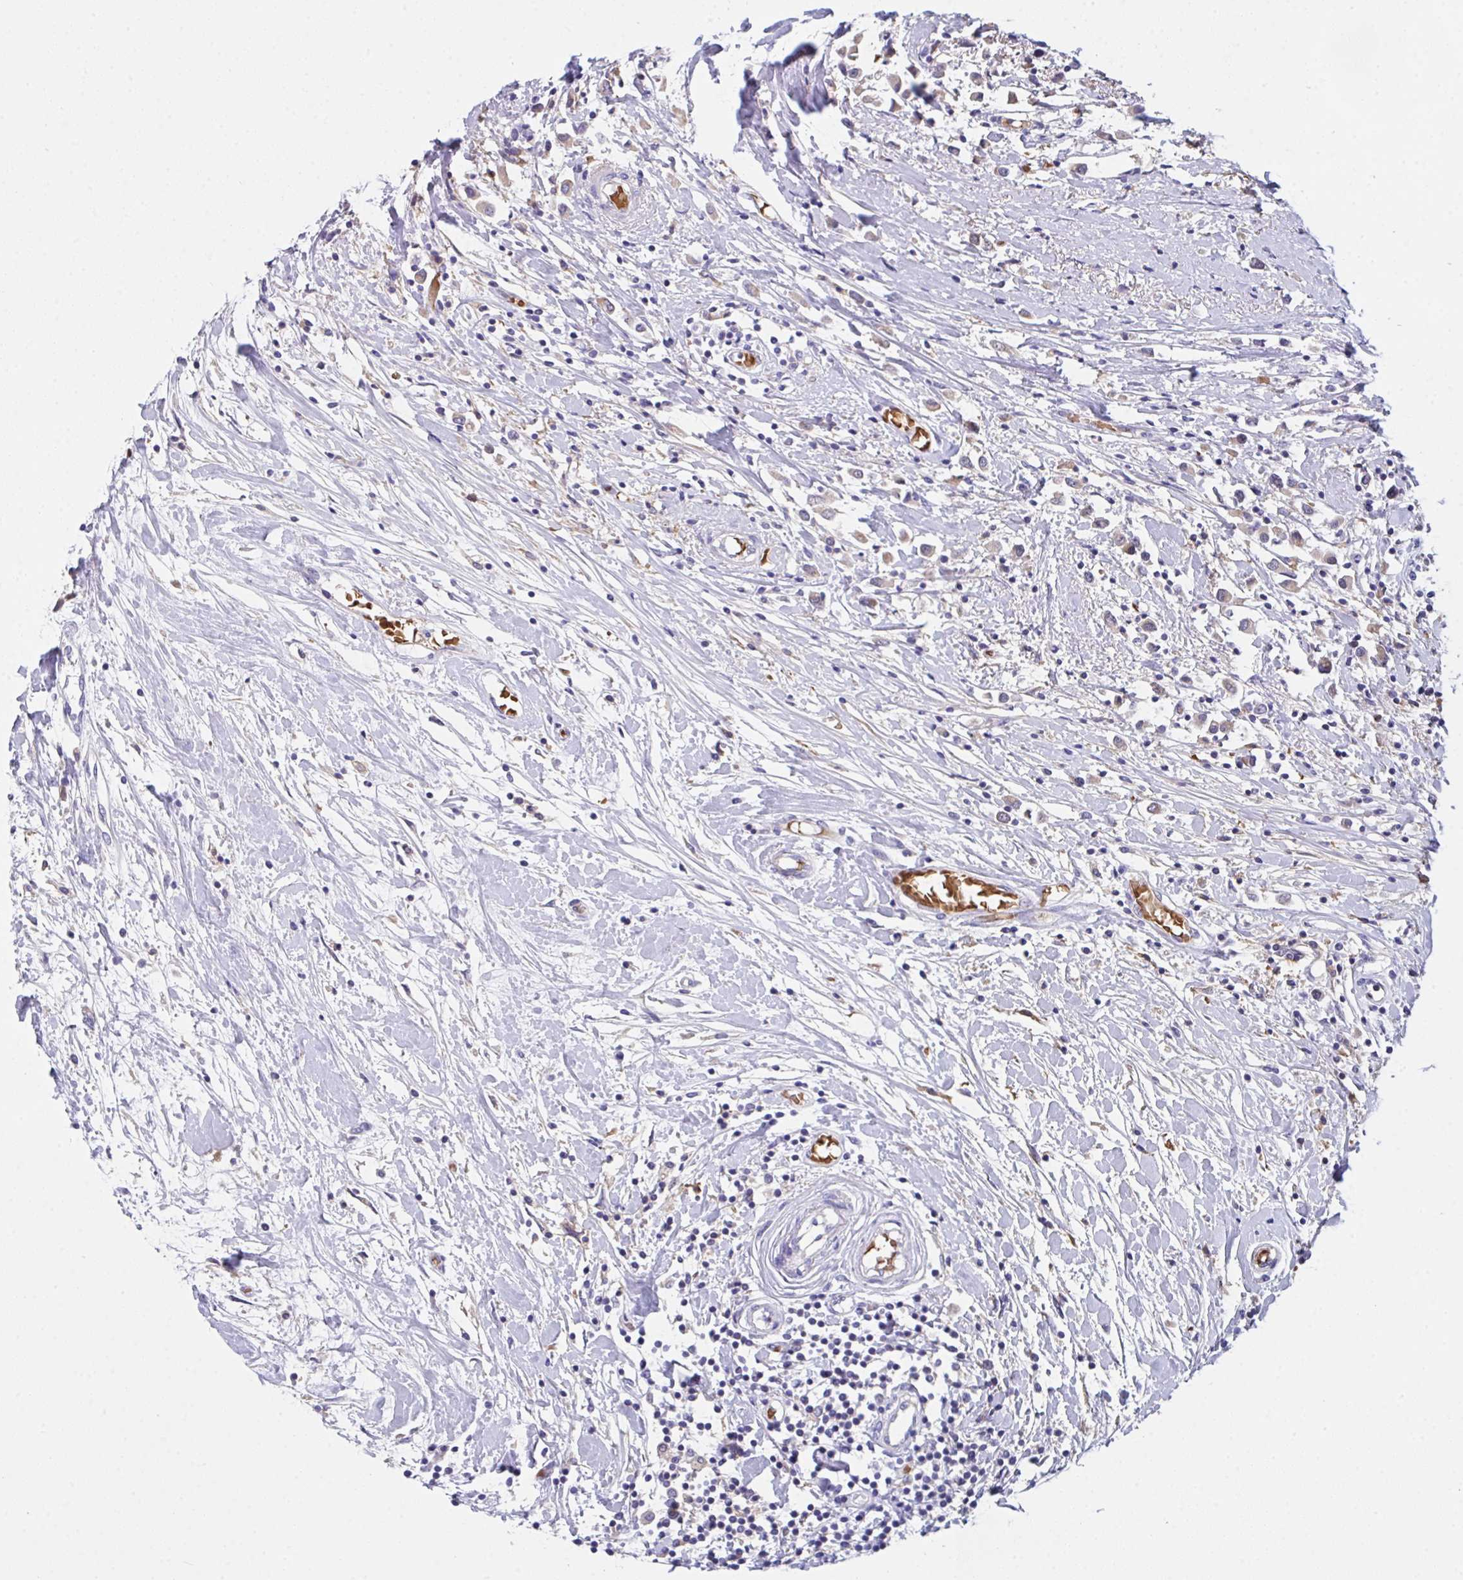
{"staining": {"intensity": "weak", "quantity": "25%-75%", "location": "cytoplasmic/membranous"}, "tissue": "breast cancer", "cell_type": "Tumor cells", "image_type": "cancer", "snomed": [{"axis": "morphology", "description": "Duct carcinoma"}, {"axis": "topography", "description": "Breast"}], "caption": "Human breast cancer (infiltrating ductal carcinoma) stained with a brown dye reveals weak cytoplasmic/membranous positive staining in approximately 25%-75% of tumor cells.", "gene": "TFAP2C", "patient": {"sex": "female", "age": 61}}